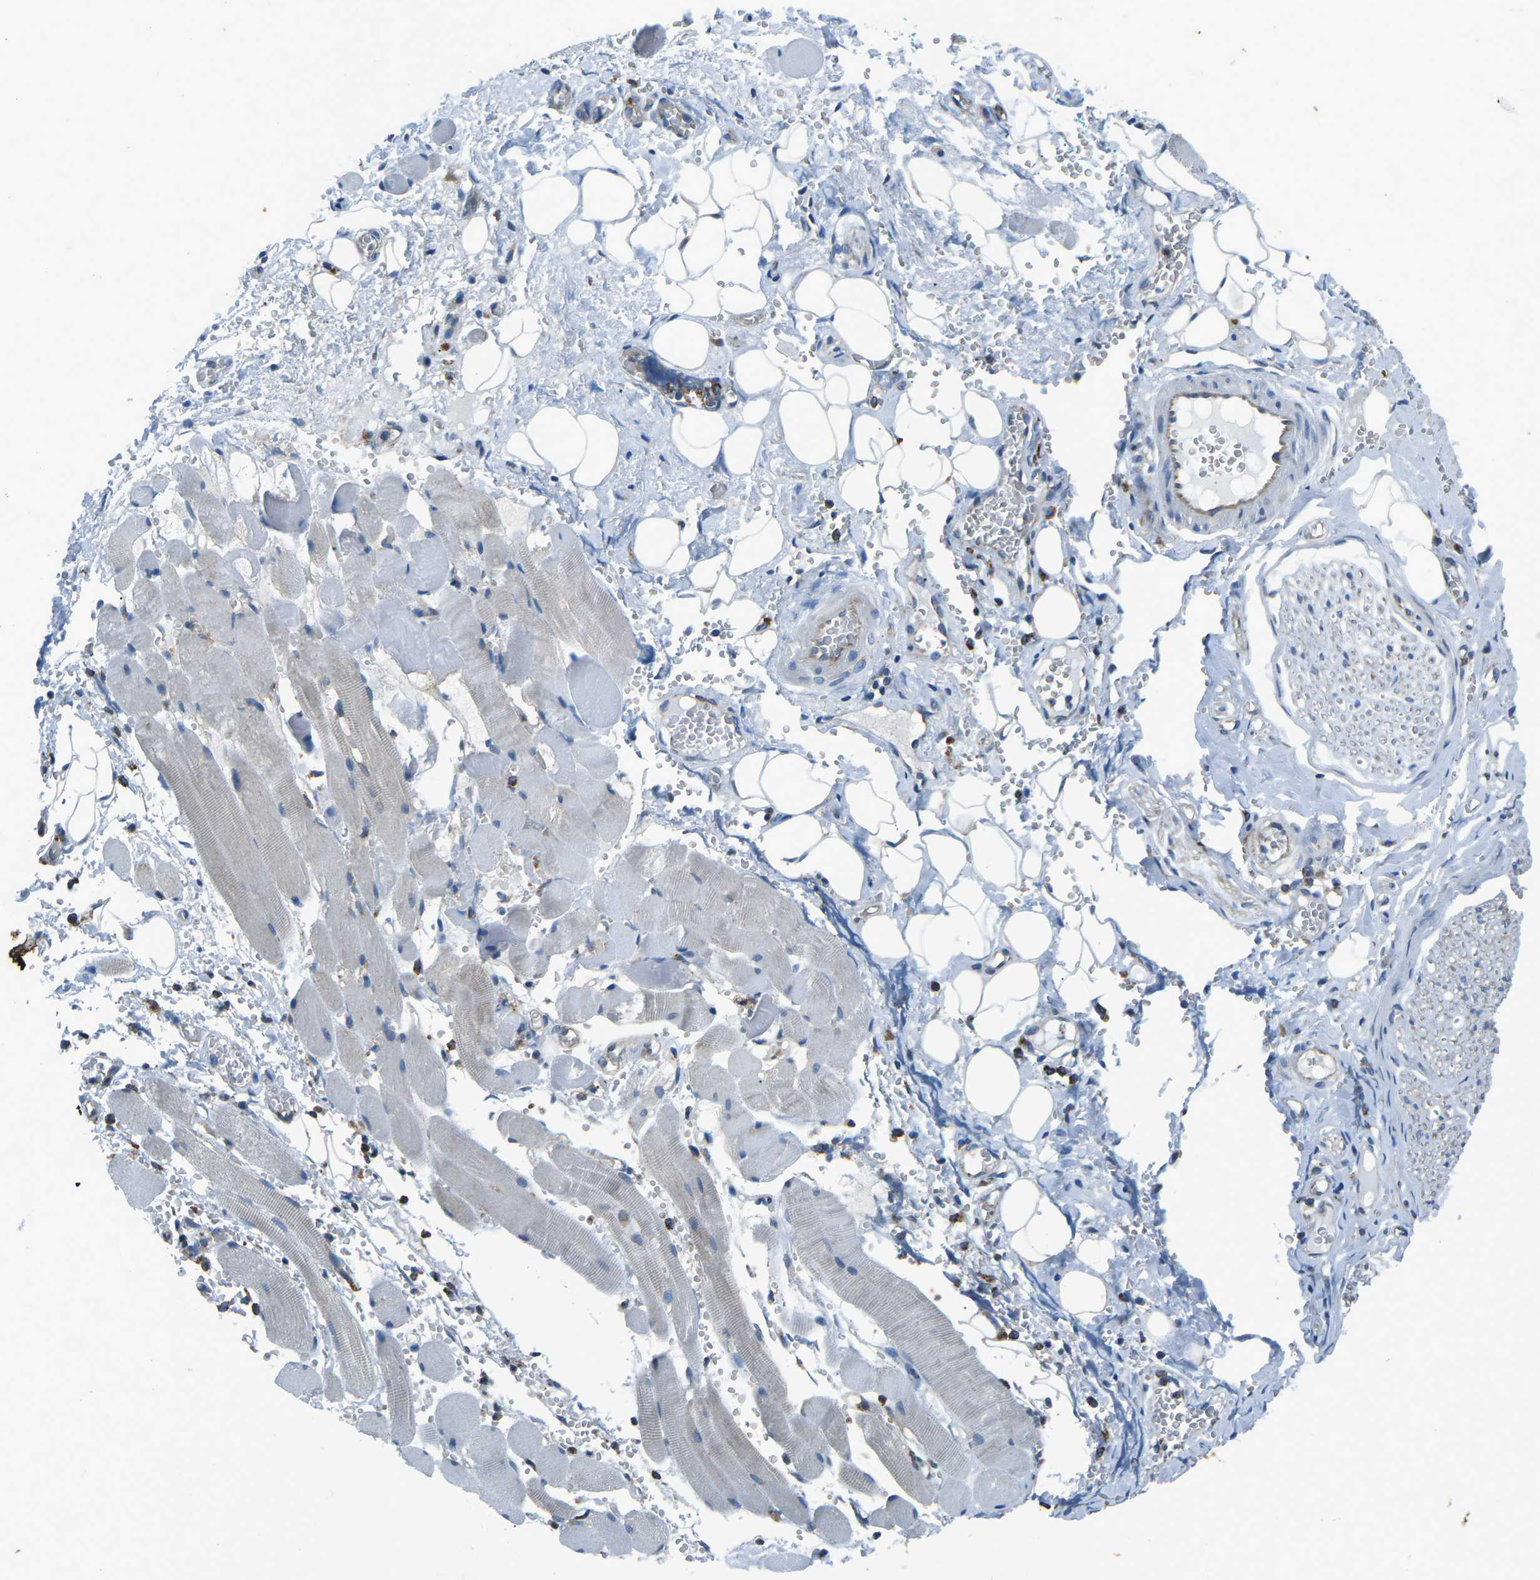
{"staining": {"intensity": "negative", "quantity": "none", "location": "none"}, "tissue": "adipose tissue", "cell_type": "Adipocytes", "image_type": "normal", "snomed": [{"axis": "morphology", "description": "Squamous cell carcinoma, NOS"}, {"axis": "topography", "description": "Oral tissue"}, {"axis": "topography", "description": "Head-Neck"}], "caption": "An immunohistochemistry histopathology image of benign adipose tissue is shown. There is no staining in adipocytes of adipose tissue.", "gene": "CDK17", "patient": {"sex": "female", "age": 50}}